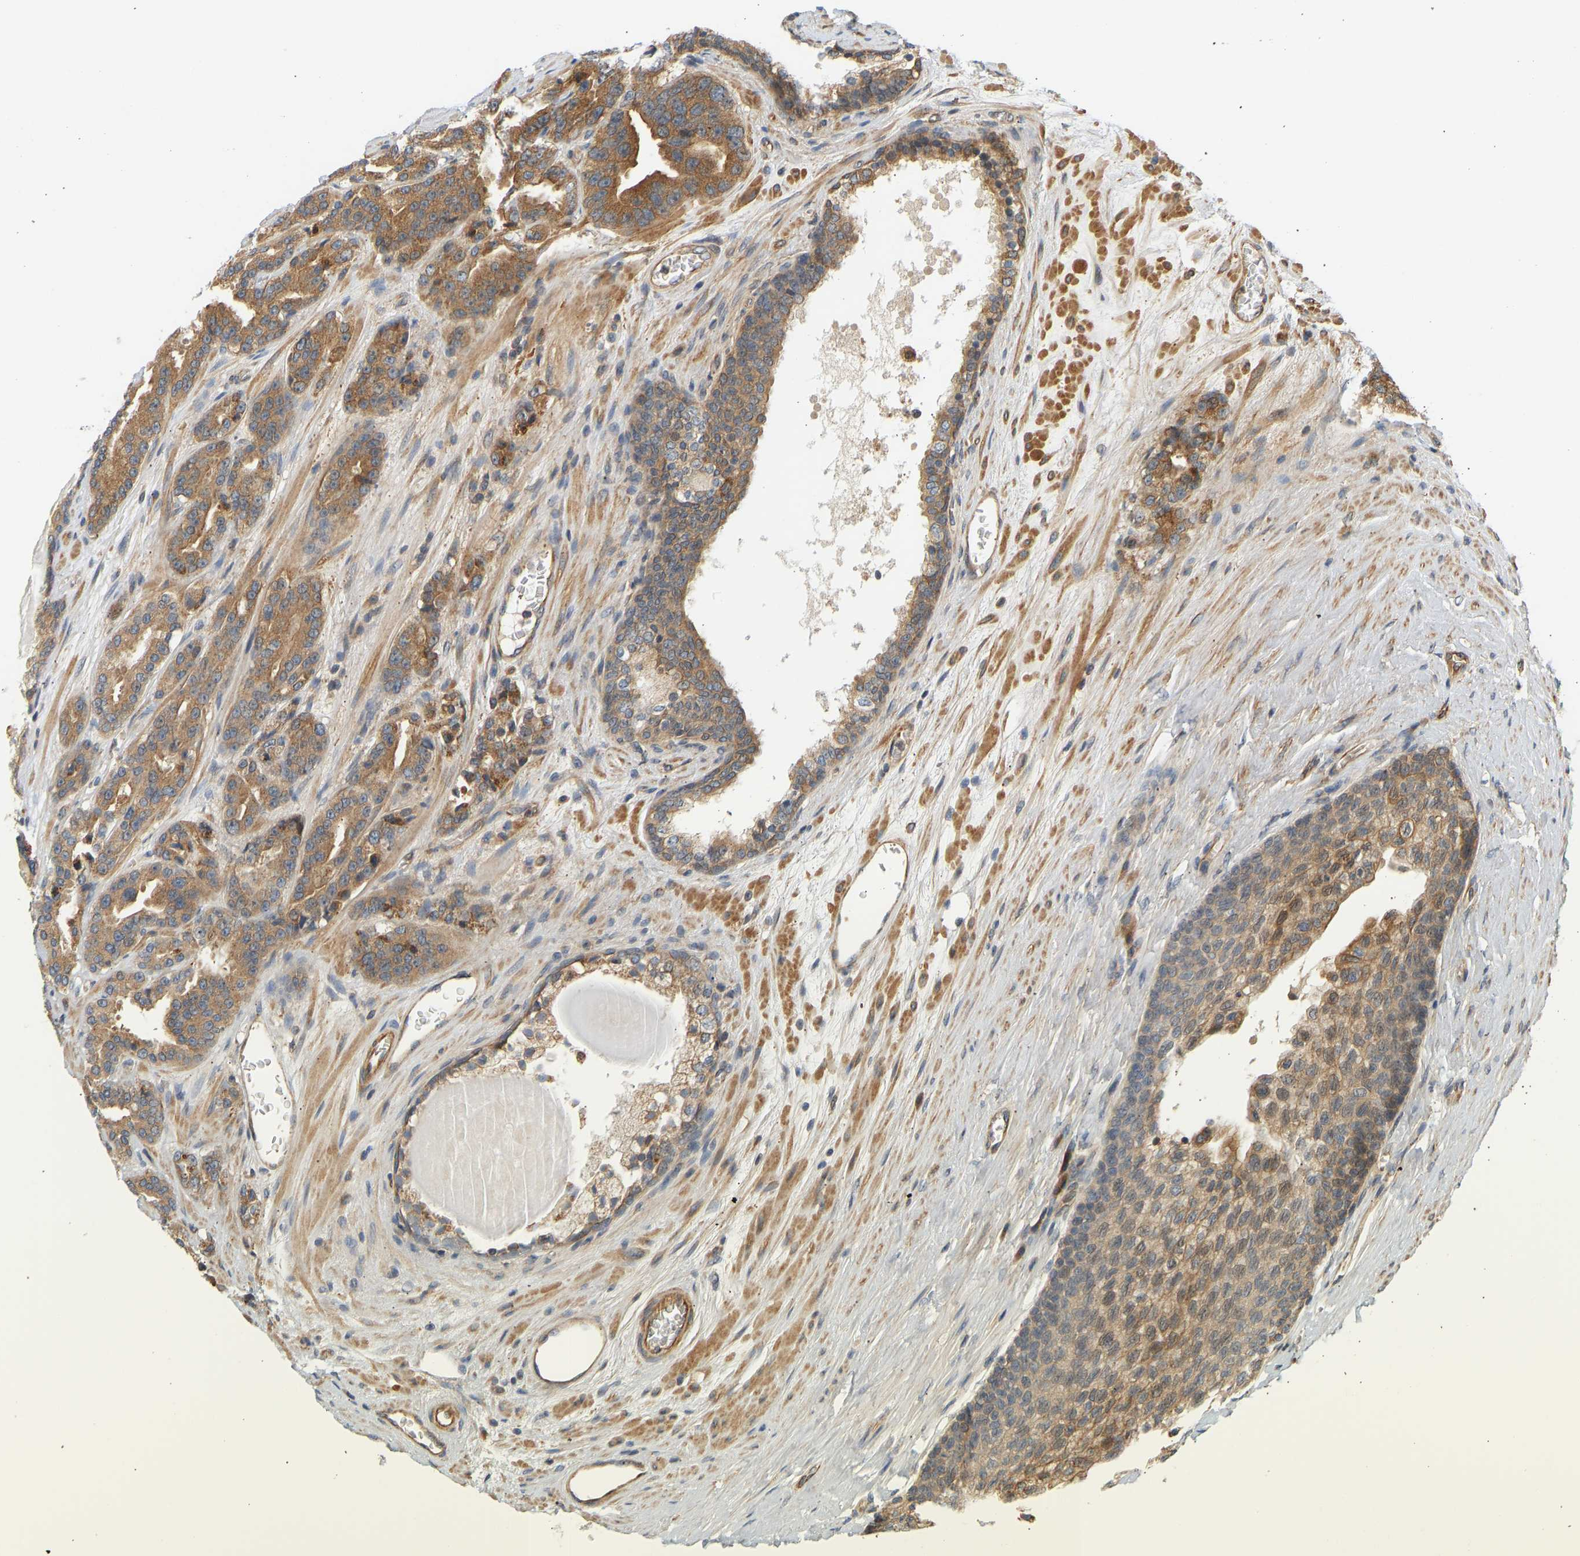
{"staining": {"intensity": "moderate", "quantity": ">75%", "location": "cytoplasmic/membranous"}, "tissue": "prostate cancer", "cell_type": "Tumor cells", "image_type": "cancer", "snomed": [{"axis": "morphology", "description": "Adenocarcinoma, High grade"}, {"axis": "topography", "description": "Prostate"}], "caption": "Prostate high-grade adenocarcinoma stained with a protein marker shows moderate staining in tumor cells.", "gene": "CEP57", "patient": {"sex": "male", "age": 60}}